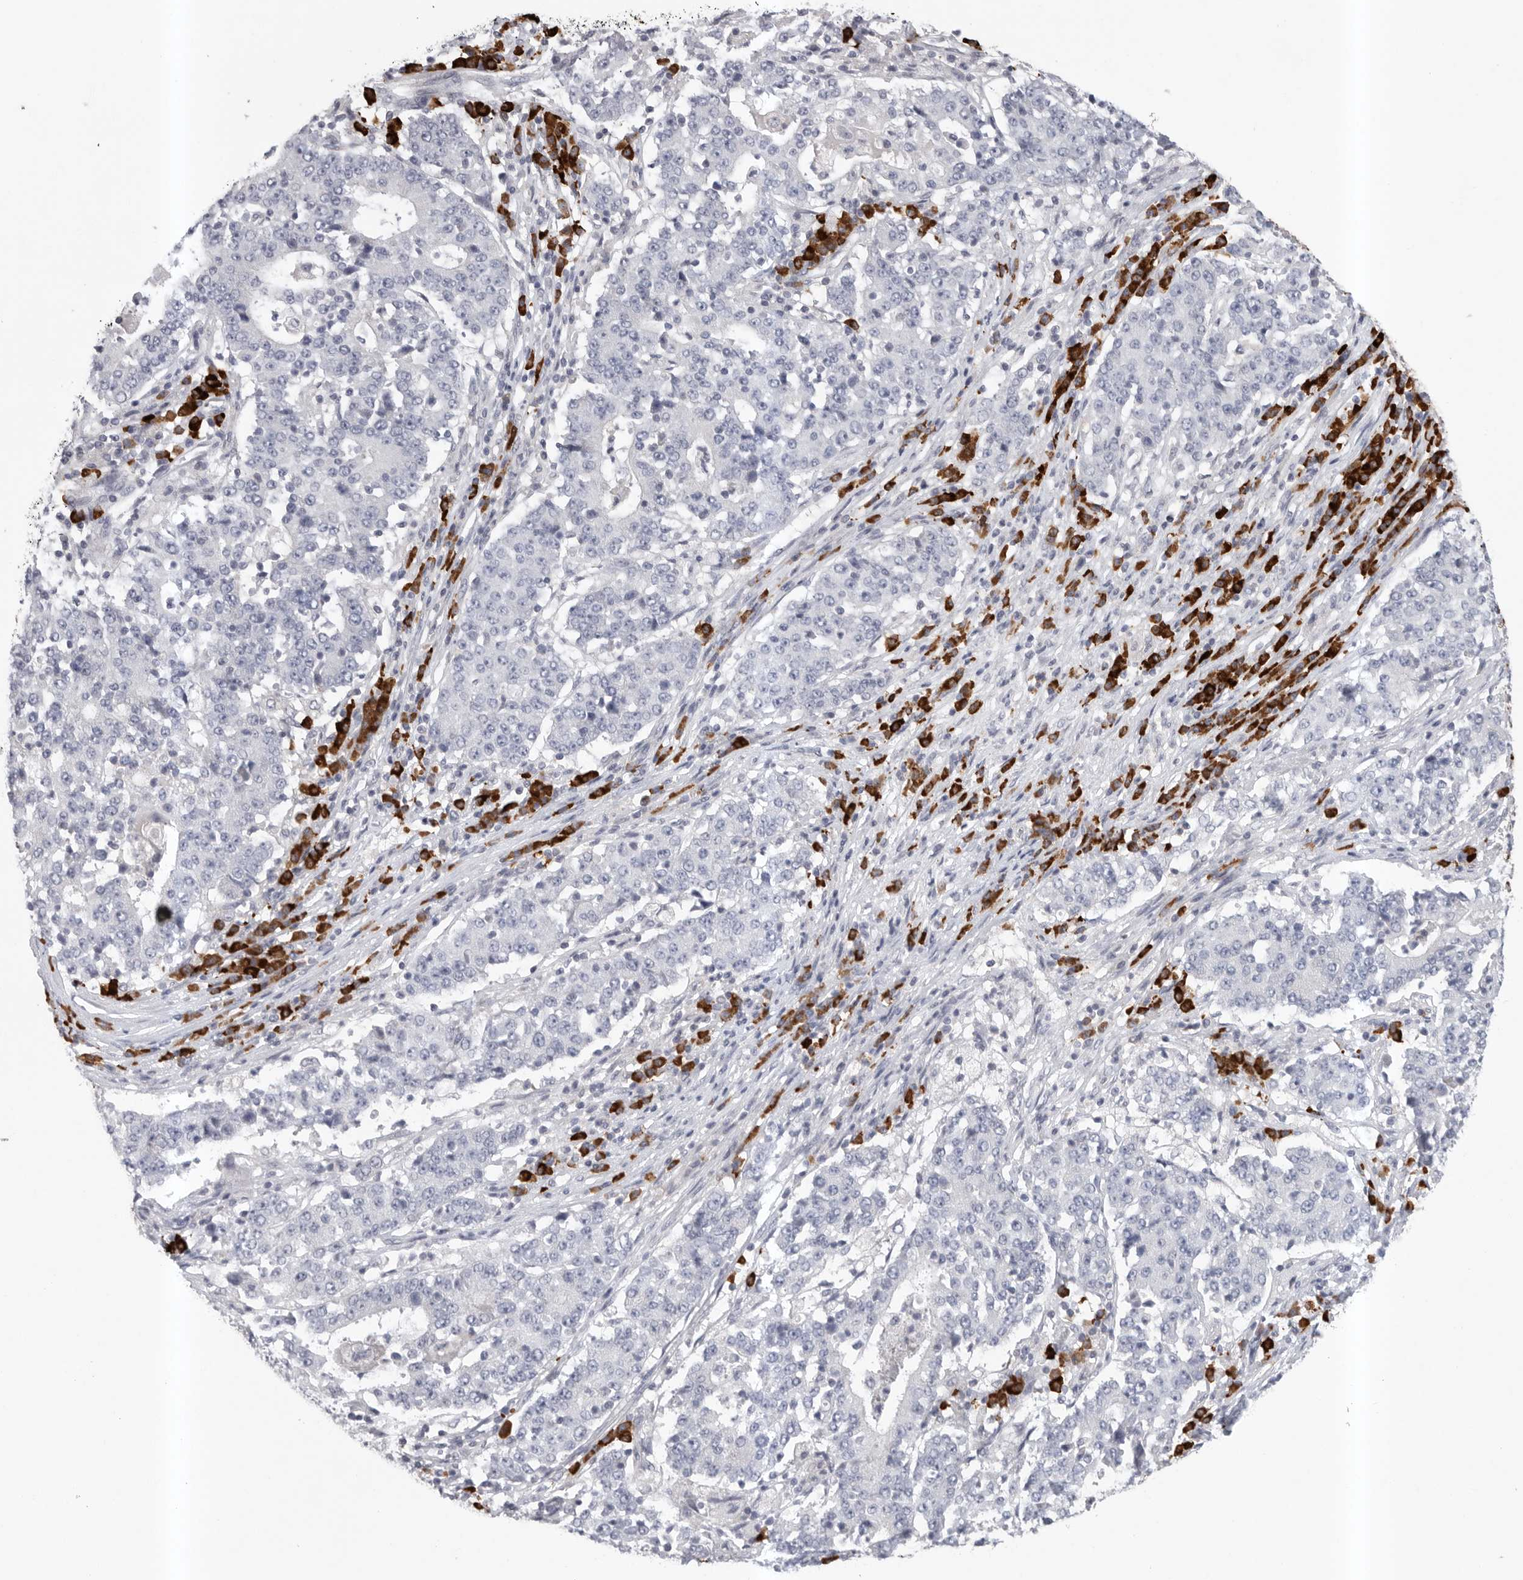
{"staining": {"intensity": "negative", "quantity": "none", "location": "none"}, "tissue": "stomach cancer", "cell_type": "Tumor cells", "image_type": "cancer", "snomed": [{"axis": "morphology", "description": "Adenocarcinoma, NOS"}, {"axis": "topography", "description": "Stomach"}], "caption": "This is a photomicrograph of immunohistochemistry staining of stomach cancer, which shows no staining in tumor cells.", "gene": "TMEM69", "patient": {"sex": "male", "age": 59}}